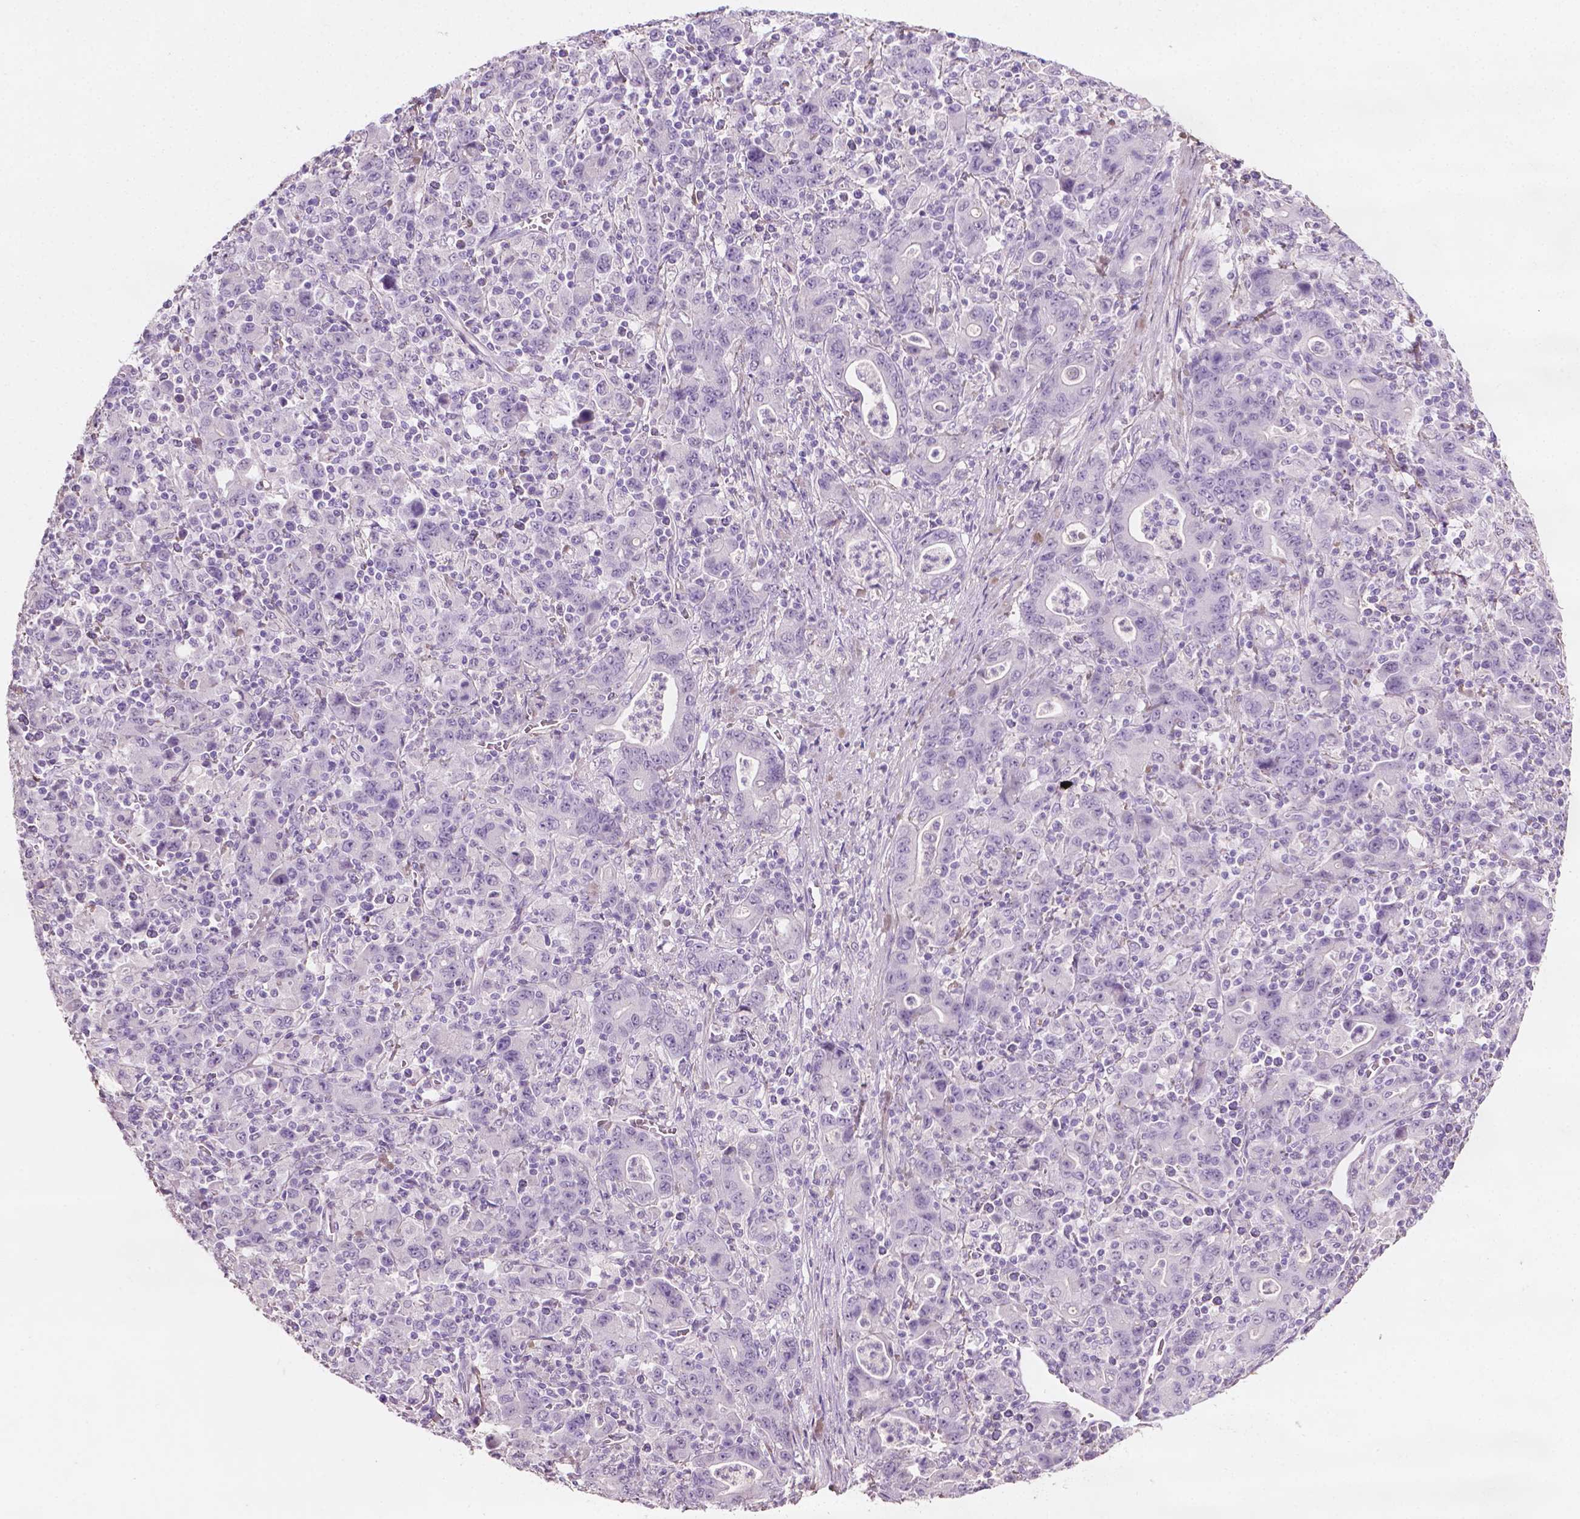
{"staining": {"intensity": "negative", "quantity": "none", "location": "none"}, "tissue": "stomach cancer", "cell_type": "Tumor cells", "image_type": "cancer", "snomed": [{"axis": "morphology", "description": "Adenocarcinoma, NOS"}, {"axis": "topography", "description": "Stomach, upper"}], "caption": "Tumor cells show no significant protein positivity in stomach cancer.", "gene": "DLG2", "patient": {"sex": "male", "age": 69}}